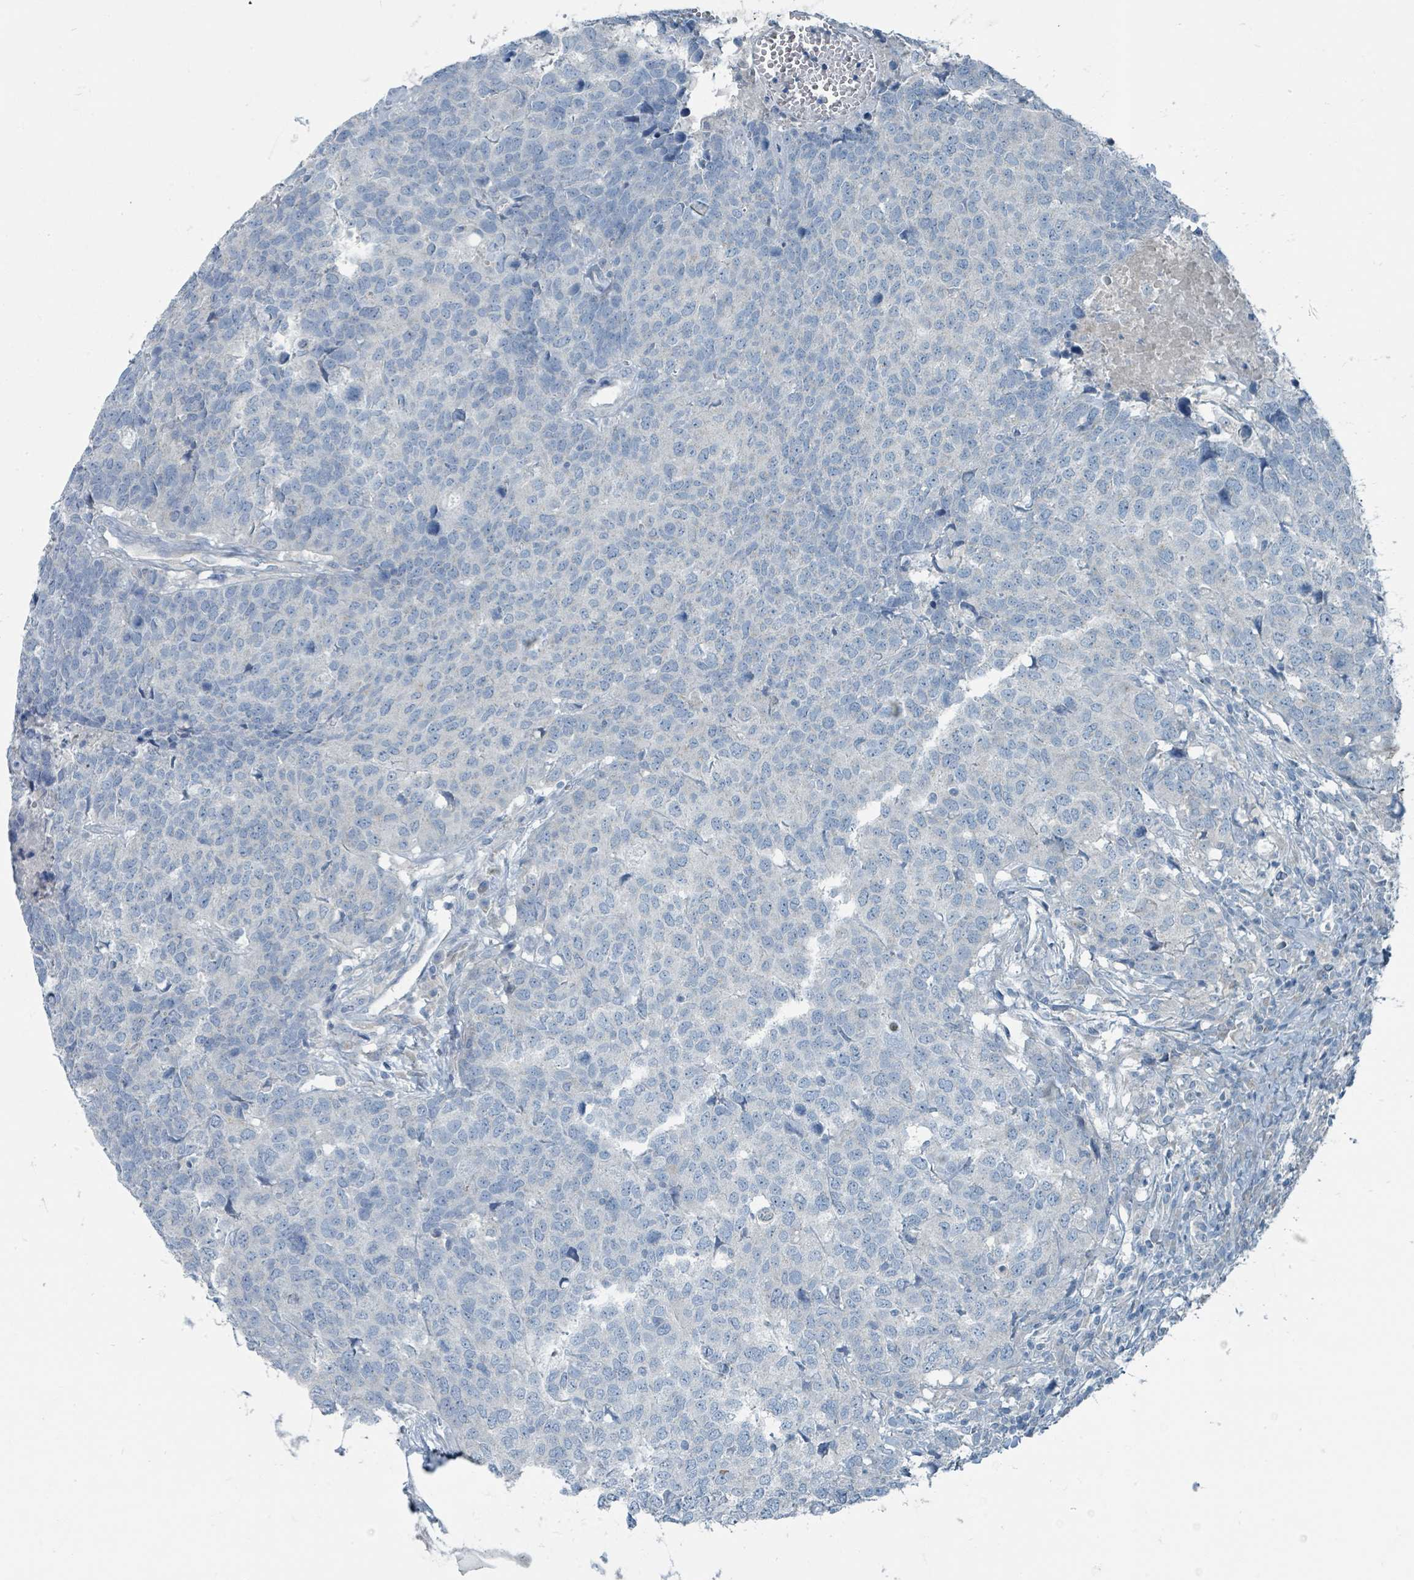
{"staining": {"intensity": "negative", "quantity": "none", "location": "none"}, "tissue": "head and neck cancer", "cell_type": "Tumor cells", "image_type": "cancer", "snomed": [{"axis": "morphology", "description": "Normal tissue, NOS"}, {"axis": "morphology", "description": "Squamous cell carcinoma, NOS"}, {"axis": "topography", "description": "Skeletal muscle"}, {"axis": "topography", "description": "Vascular tissue"}, {"axis": "topography", "description": "Peripheral nerve tissue"}, {"axis": "topography", "description": "Head-Neck"}], "caption": "Tumor cells are negative for protein expression in human head and neck squamous cell carcinoma.", "gene": "RASA4", "patient": {"sex": "male", "age": 66}}